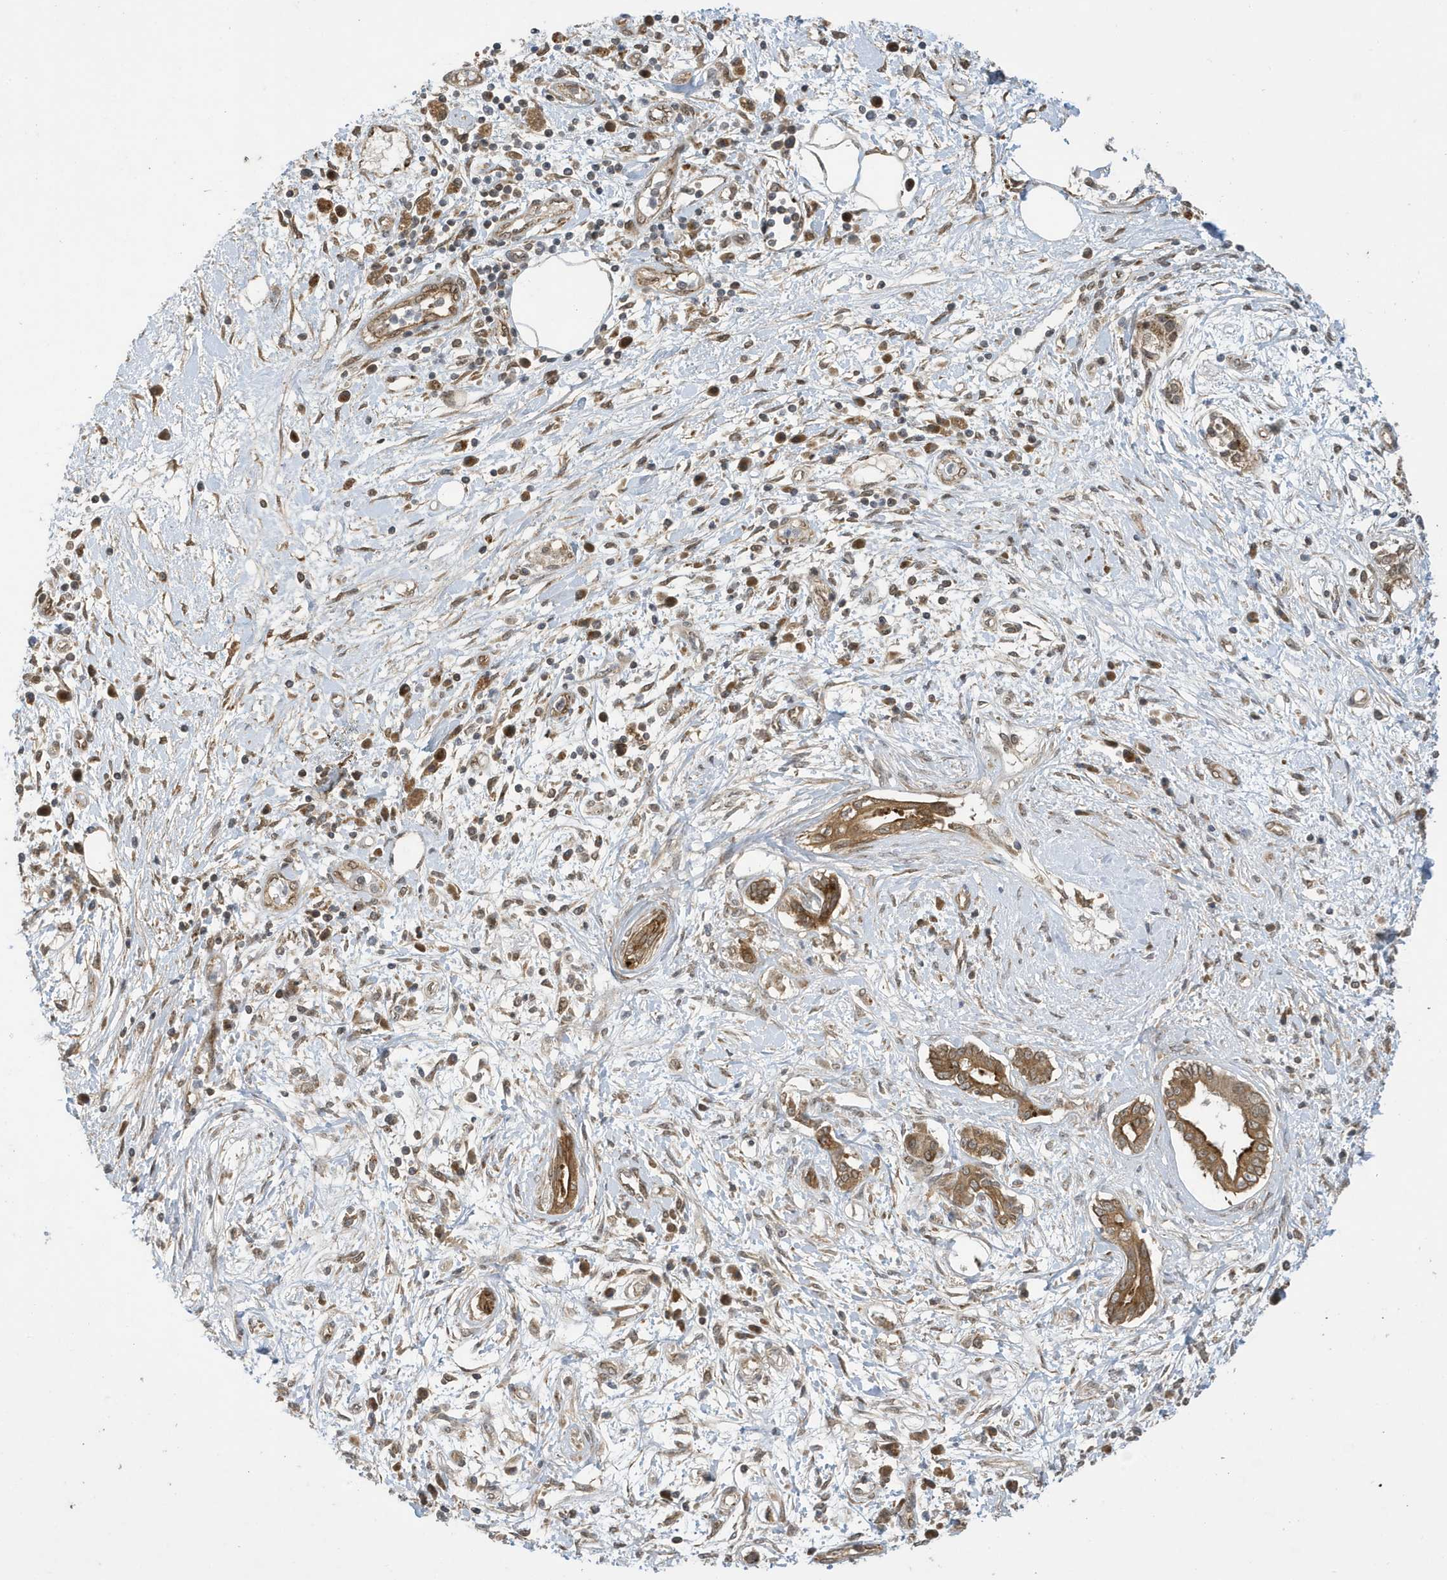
{"staining": {"intensity": "moderate", "quantity": ">75%", "location": "cytoplasmic/membranous"}, "tissue": "pancreatic cancer", "cell_type": "Tumor cells", "image_type": "cancer", "snomed": [{"axis": "morphology", "description": "Adenocarcinoma, NOS"}, {"axis": "topography", "description": "Pancreas"}], "caption": "Protein staining of pancreatic cancer tissue exhibits moderate cytoplasmic/membranous positivity in approximately >75% of tumor cells.", "gene": "NCOA7", "patient": {"sex": "female", "age": 56}}